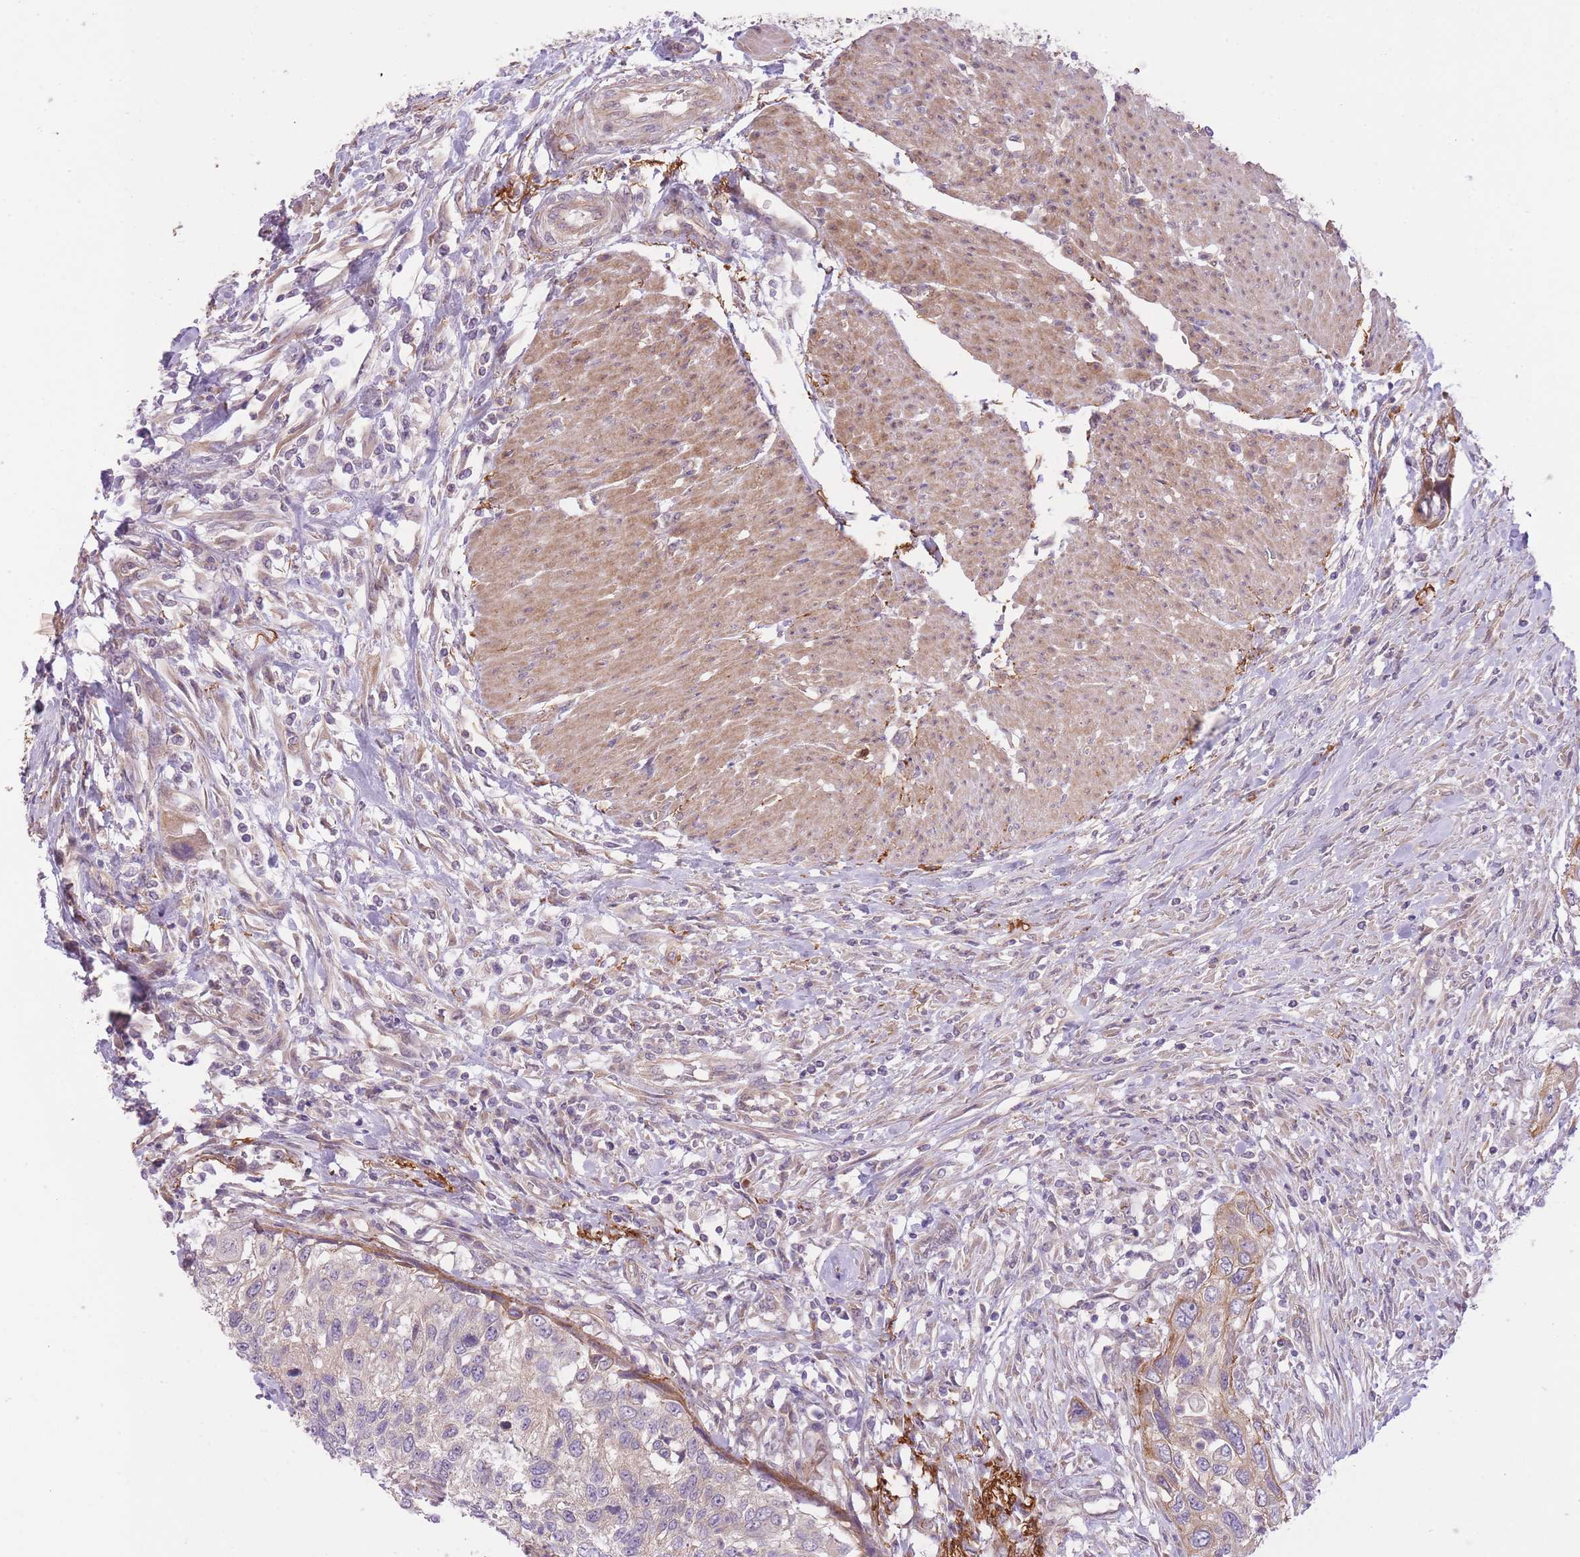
{"staining": {"intensity": "weak", "quantity": "25%-75%", "location": "cytoplasmic/membranous"}, "tissue": "urothelial cancer", "cell_type": "Tumor cells", "image_type": "cancer", "snomed": [{"axis": "morphology", "description": "Urothelial carcinoma, High grade"}, {"axis": "topography", "description": "Urinary bladder"}], "caption": "Immunohistochemical staining of urothelial cancer reveals low levels of weak cytoplasmic/membranous protein staining in about 25%-75% of tumor cells. Nuclei are stained in blue.", "gene": "REV1", "patient": {"sex": "female", "age": 60}}